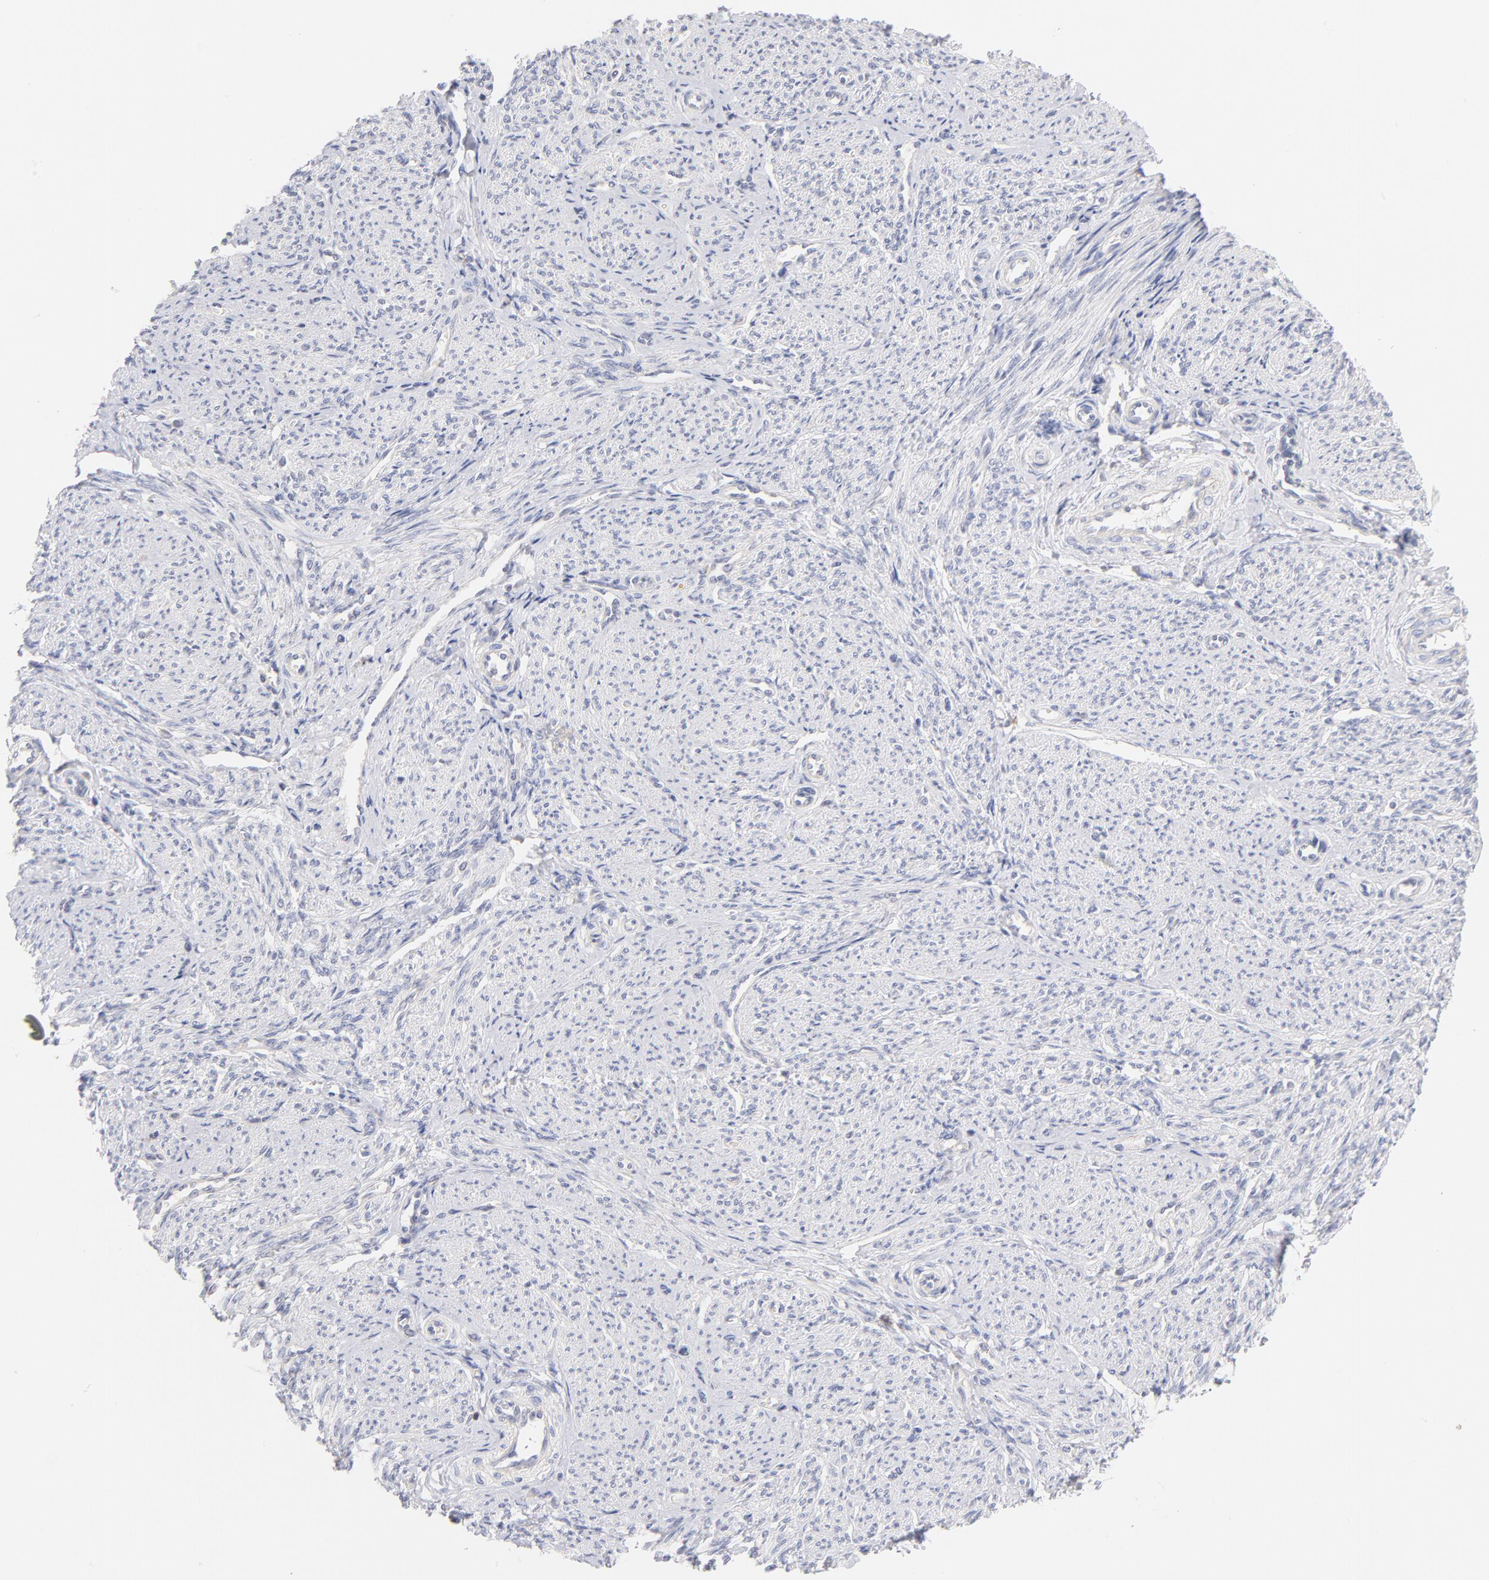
{"staining": {"intensity": "negative", "quantity": "none", "location": "none"}, "tissue": "smooth muscle", "cell_type": "Smooth muscle cells", "image_type": "normal", "snomed": [{"axis": "morphology", "description": "Normal tissue, NOS"}, {"axis": "topography", "description": "Smooth muscle"}], "caption": "Immunohistochemical staining of normal human smooth muscle demonstrates no significant expression in smooth muscle cells. (DAB IHC with hematoxylin counter stain).", "gene": "CASP6", "patient": {"sex": "female", "age": 65}}